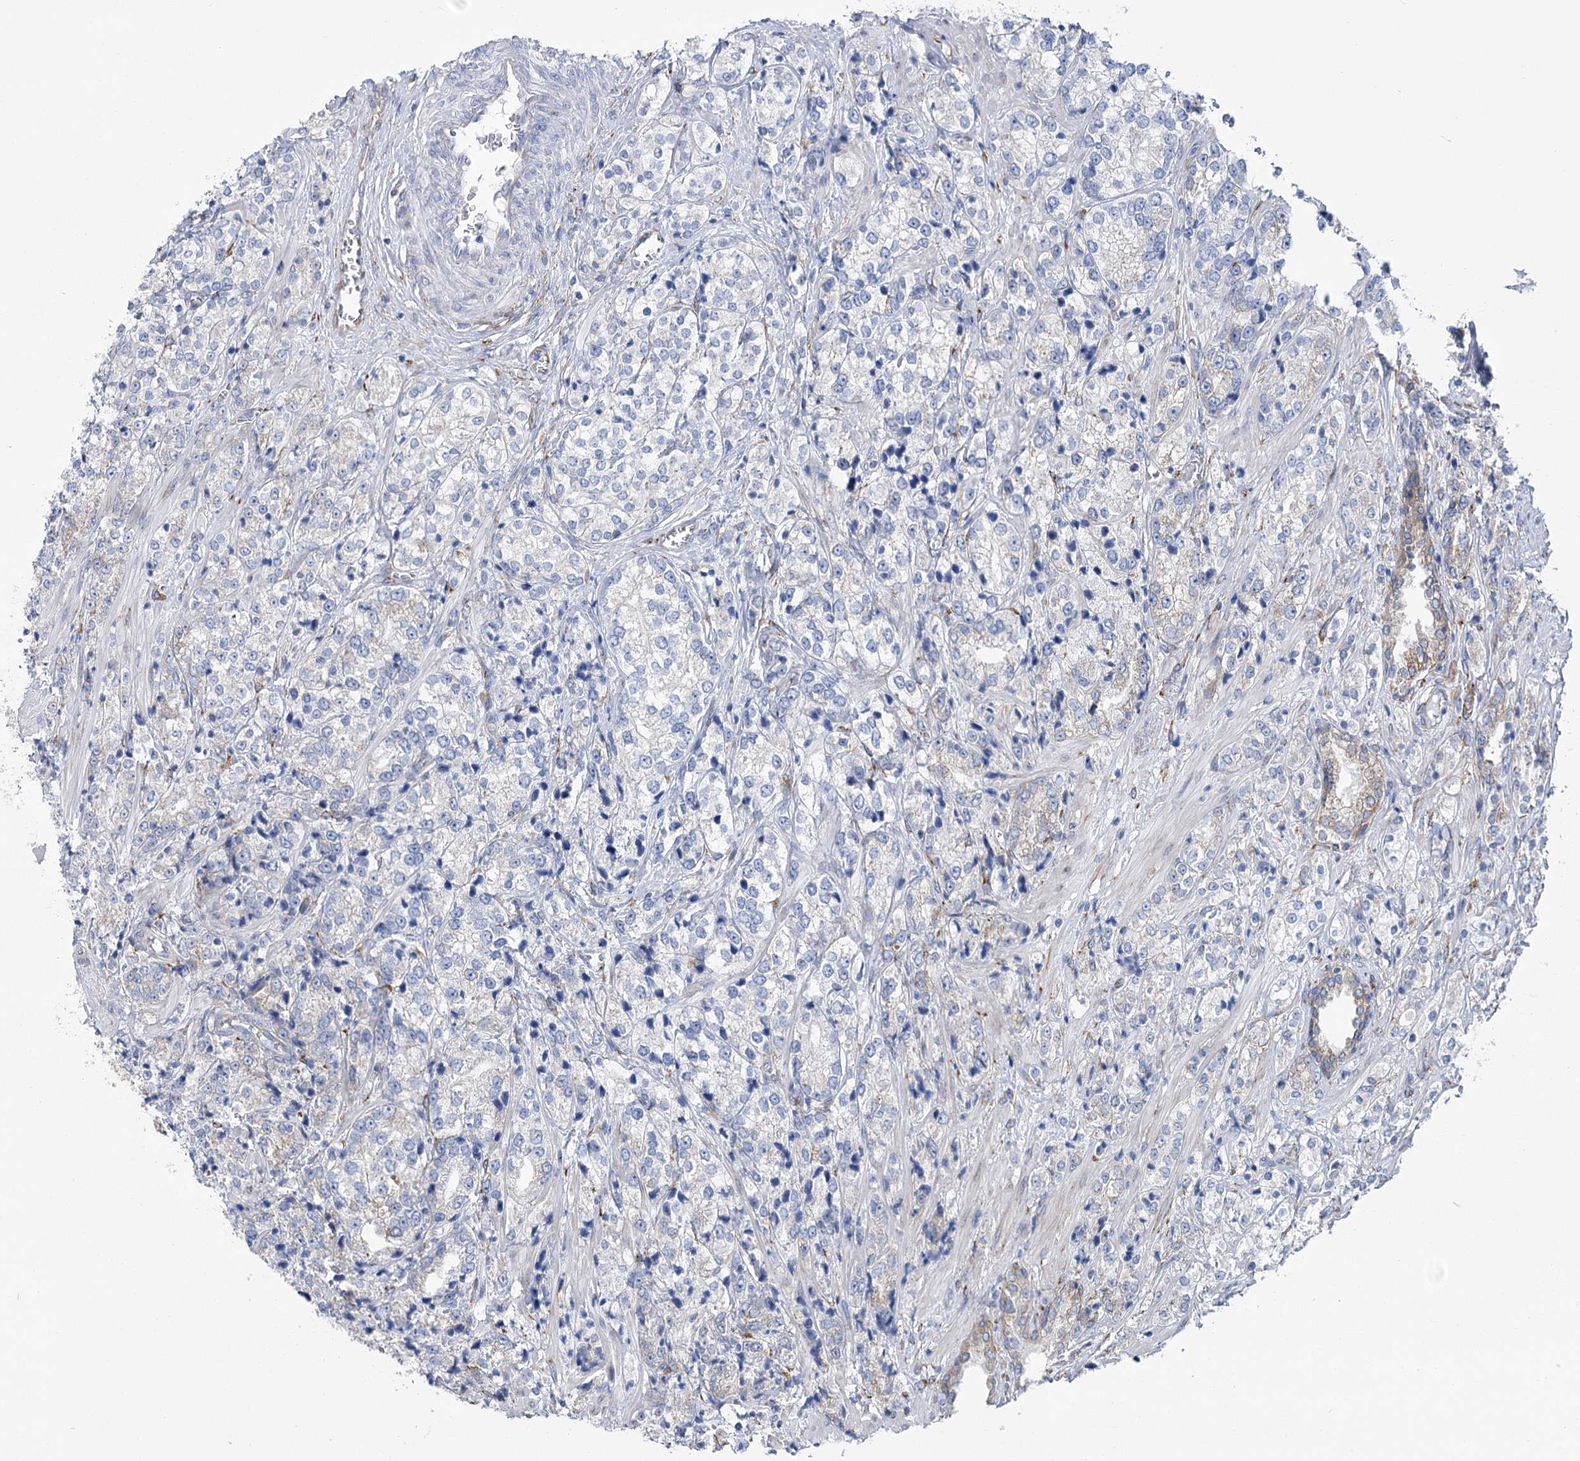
{"staining": {"intensity": "negative", "quantity": "none", "location": "none"}, "tissue": "prostate cancer", "cell_type": "Tumor cells", "image_type": "cancer", "snomed": [{"axis": "morphology", "description": "Adenocarcinoma, High grade"}, {"axis": "topography", "description": "Prostate"}], "caption": "Histopathology image shows no protein expression in tumor cells of prostate high-grade adenocarcinoma tissue. (DAB immunohistochemistry (IHC), high magnification).", "gene": "YTHDC2", "patient": {"sex": "male", "age": 69}}